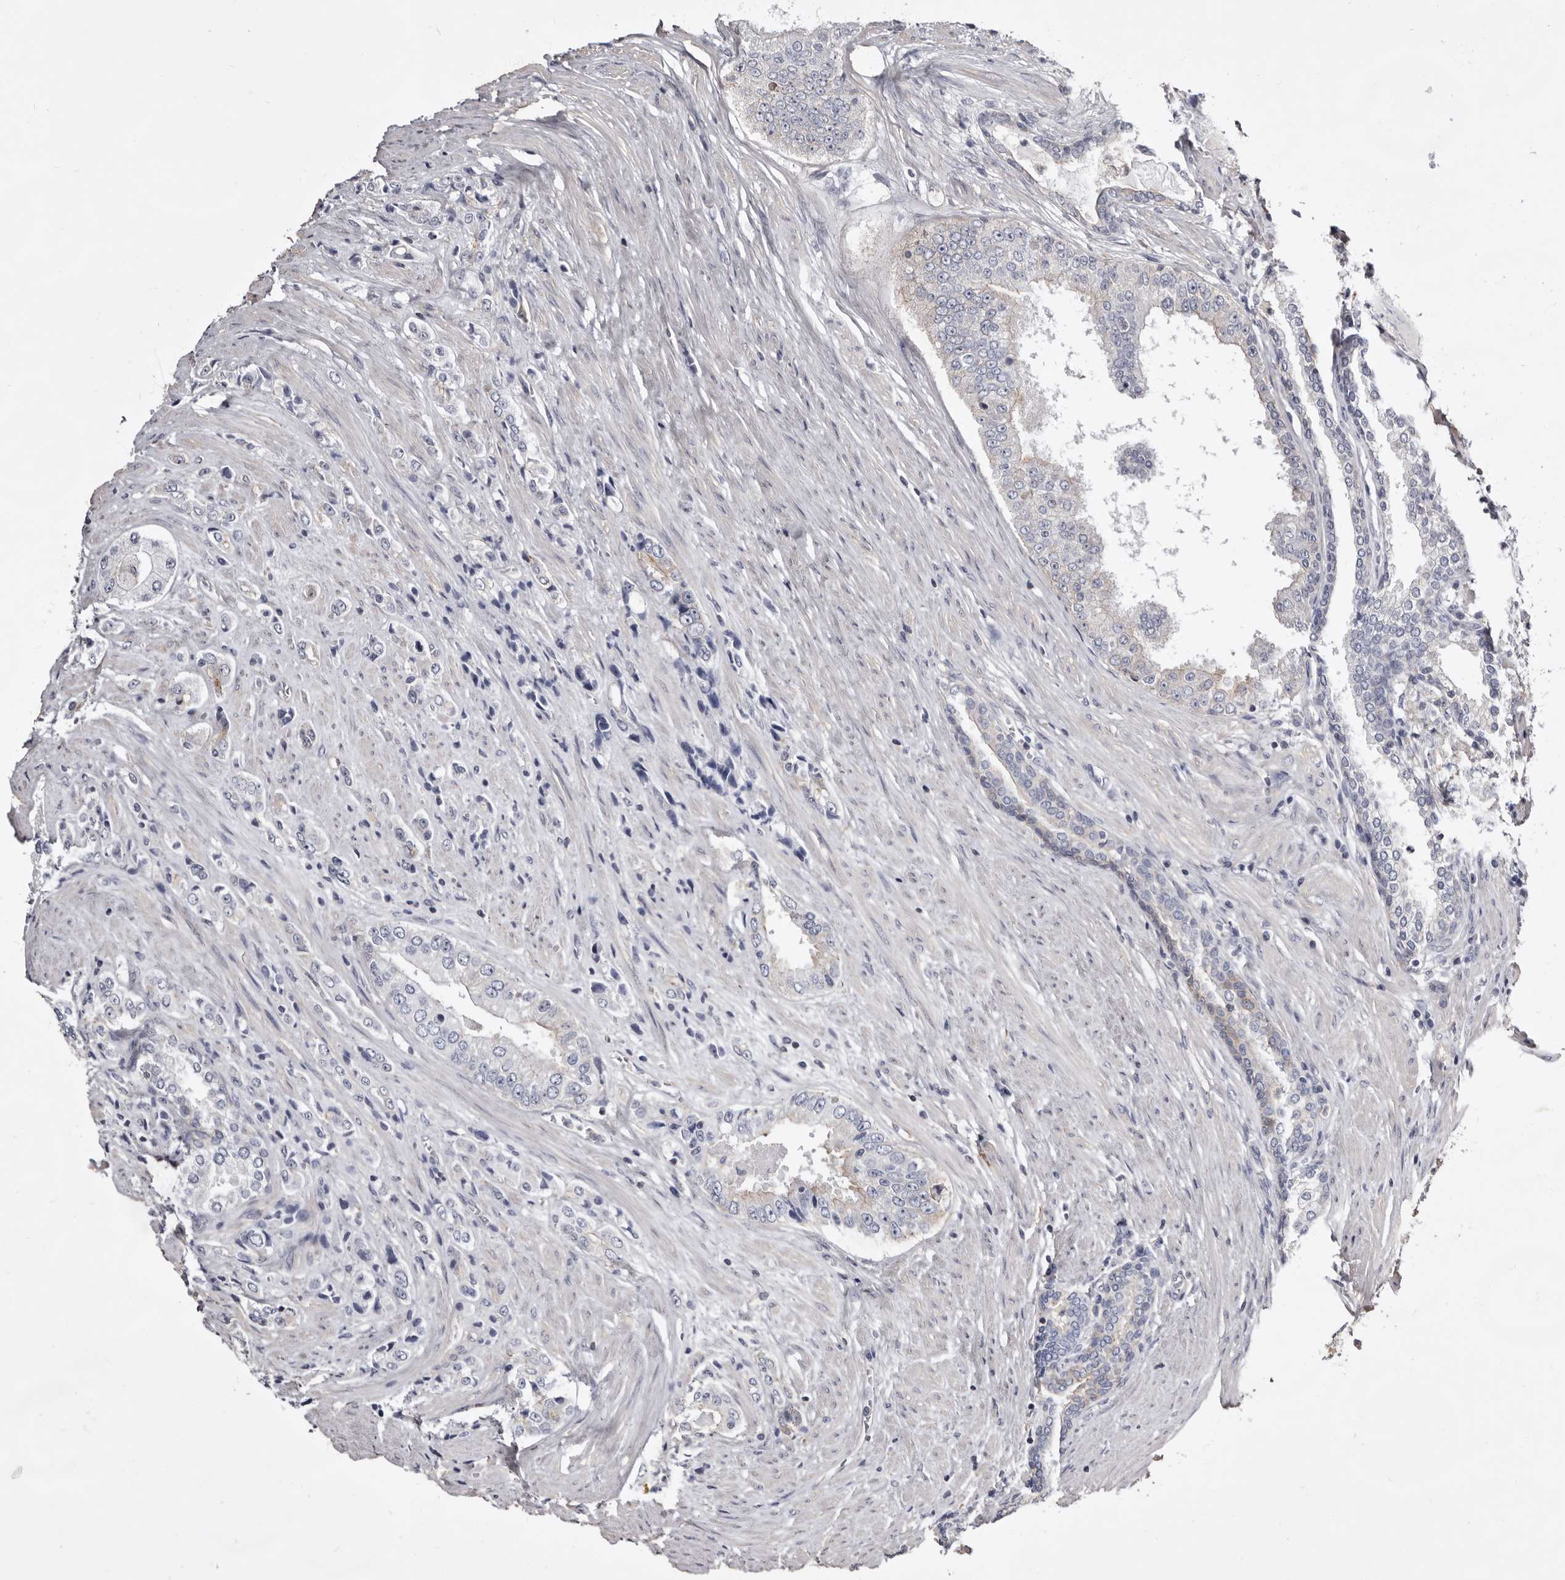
{"staining": {"intensity": "negative", "quantity": "none", "location": "none"}, "tissue": "prostate cancer", "cell_type": "Tumor cells", "image_type": "cancer", "snomed": [{"axis": "morphology", "description": "Adenocarcinoma, High grade"}, {"axis": "topography", "description": "Prostate"}], "caption": "There is no significant staining in tumor cells of adenocarcinoma (high-grade) (prostate).", "gene": "LAD1", "patient": {"sex": "male", "age": 61}}